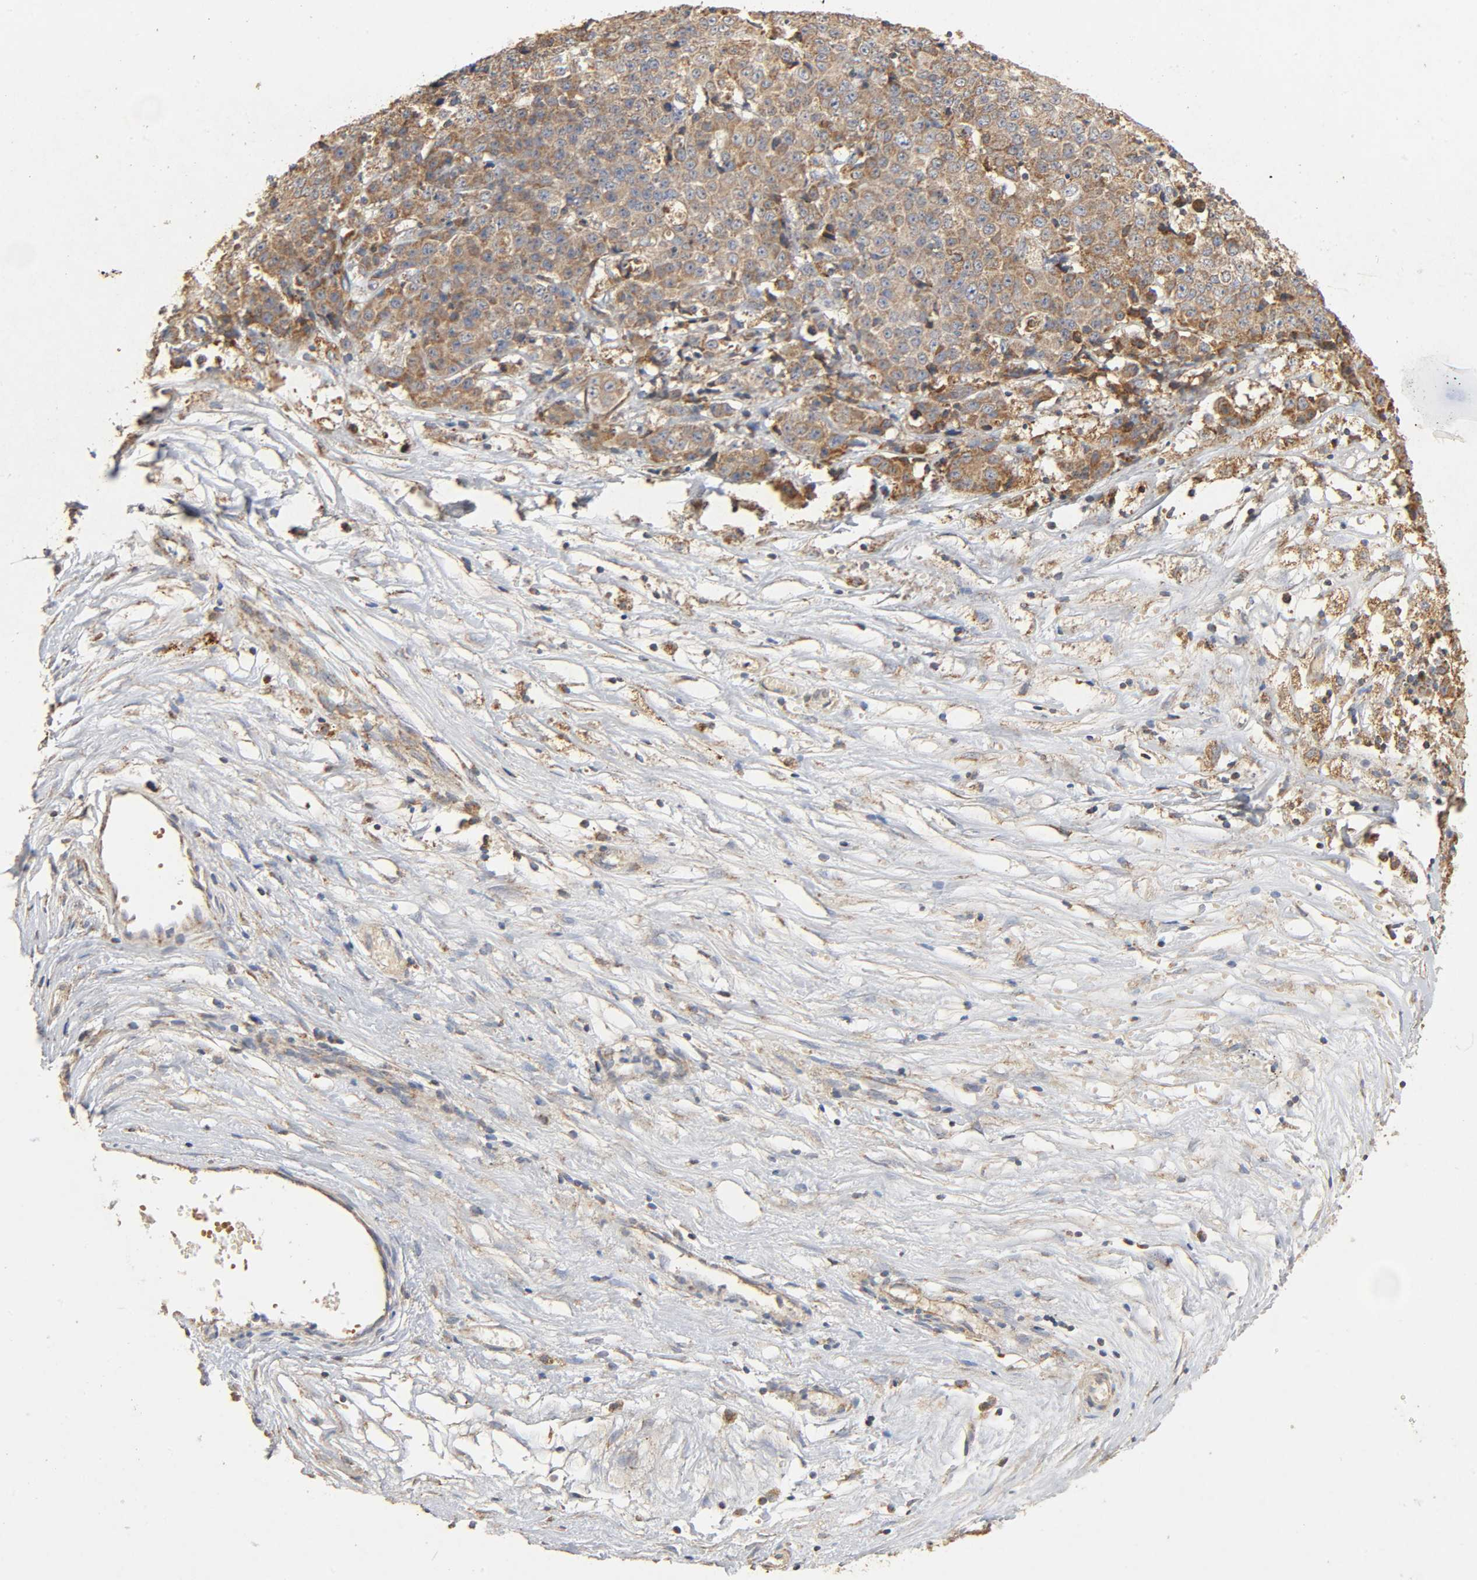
{"staining": {"intensity": "weak", "quantity": "25%-75%", "location": "cytoplasmic/membranous"}, "tissue": "ovarian cancer", "cell_type": "Tumor cells", "image_type": "cancer", "snomed": [{"axis": "morphology", "description": "Carcinoma, endometroid"}, {"axis": "topography", "description": "Ovary"}], "caption": "A high-resolution histopathology image shows immunohistochemistry staining of ovarian cancer, which exhibits weak cytoplasmic/membranous staining in approximately 25%-75% of tumor cells.", "gene": "NDUFS3", "patient": {"sex": "female", "age": 42}}